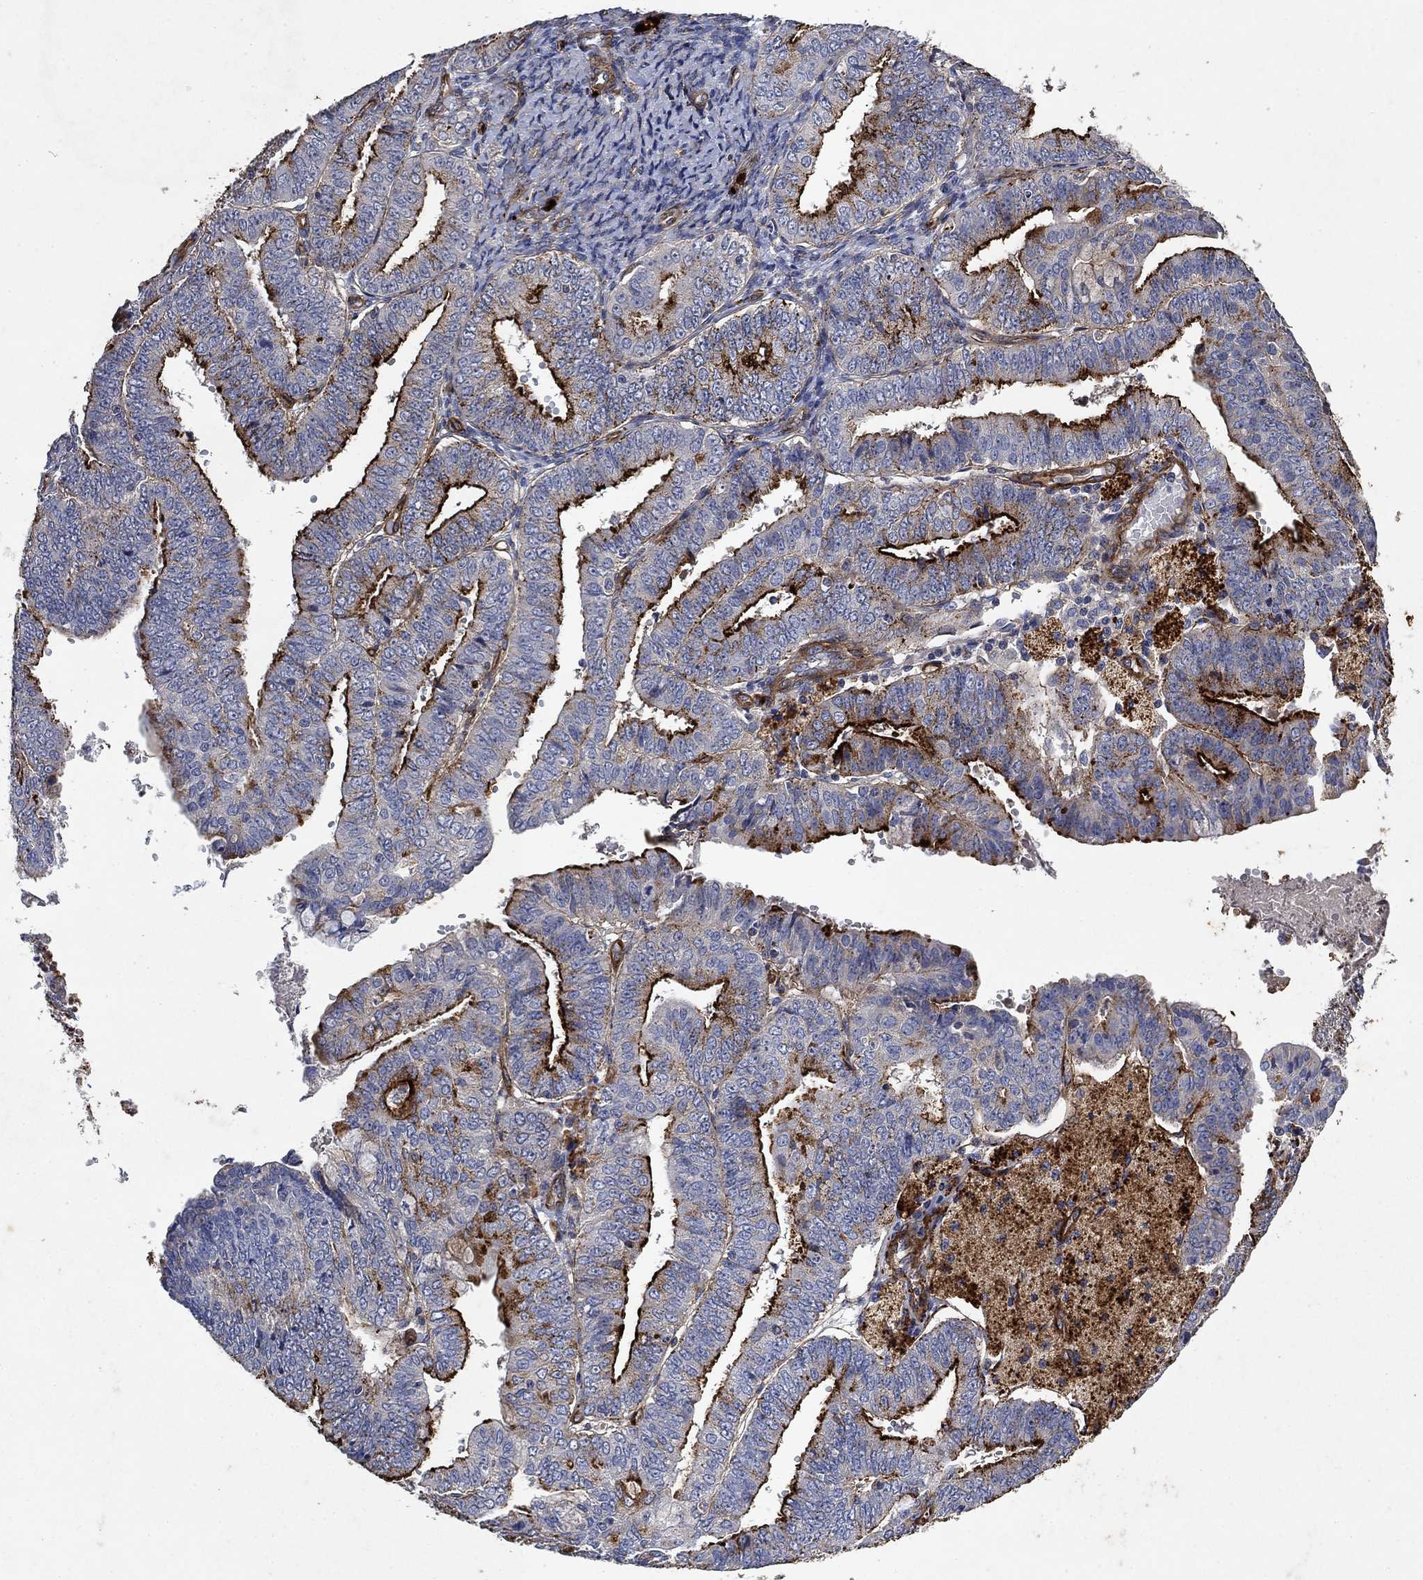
{"staining": {"intensity": "strong", "quantity": "25%-75%", "location": "cytoplasmic/membranous"}, "tissue": "endometrial cancer", "cell_type": "Tumor cells", "image_type": "cancer", "snomed": [{"axis": "morphology", "description": "Adenocarcinoma, NOS"}, {"axis": "topography", "description": "Endometrium"}], "caption": "This photomicrograph demonstrates endometrial cancer stained with immunohistochemistry (IHC) to label a protein in brown. The cytoplasmic/membranous of tumor cells show strong positivity for the protein. Nuclei are counter-stained blue.", "gene": "COL4A2", "patient": {"sex": "female", "age": 63}}